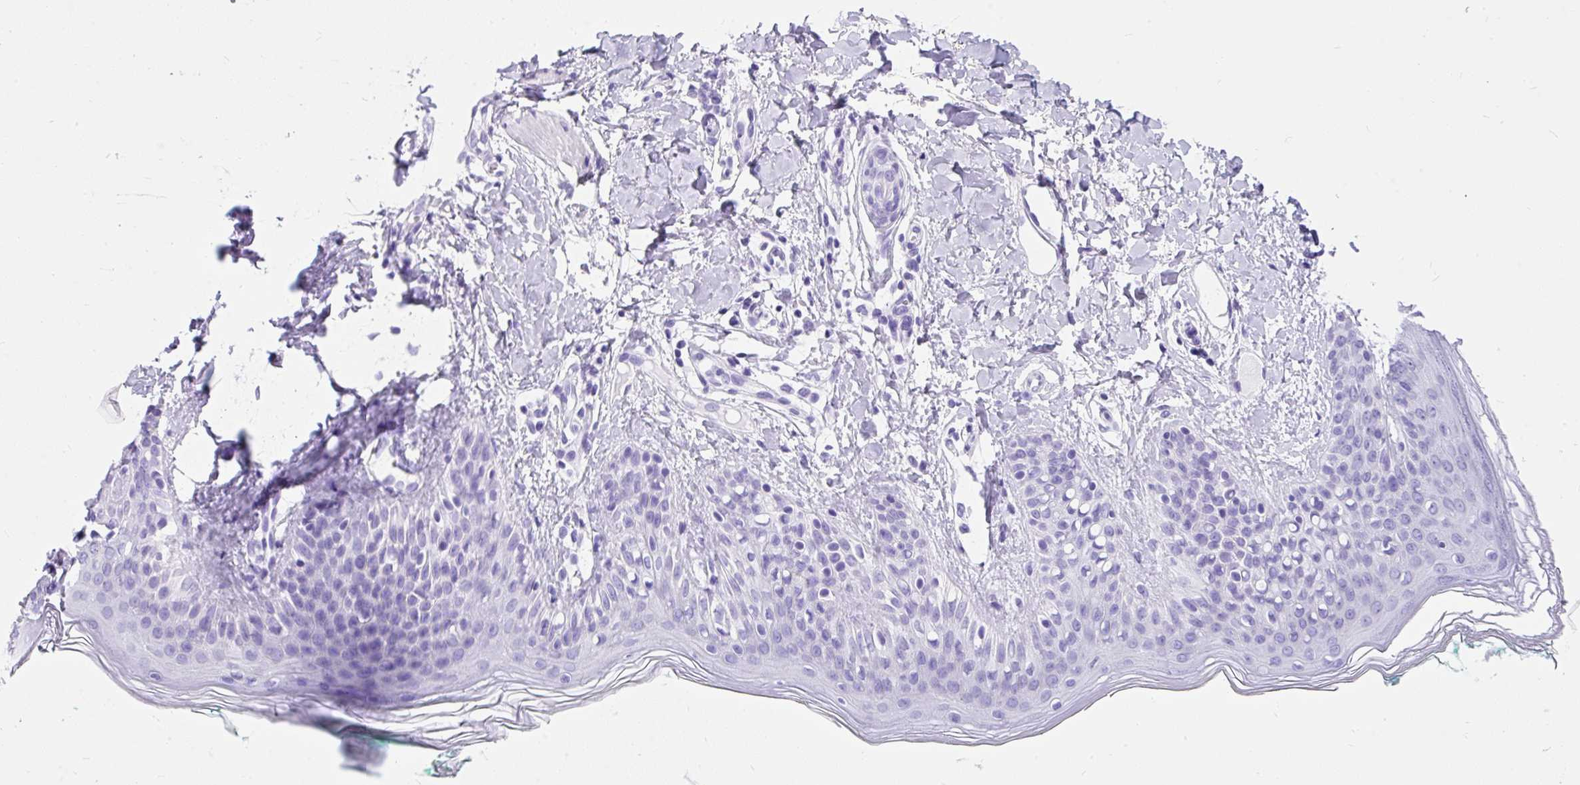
{"staining": {"intensity": "negative", "quantity": "none", "location": "none"}, "tissue": "skin", "cell_type": "Fibroblasts", "image_type": "normal", "snomed": [{"axis": "morphology", "description": "Normal tissue, NOS"}, {"axis": "topography", "description": "Skin"}], "caption": "Fibroblasts show no significant protein expression in unremarkable skin. (Brightfield microscopy of DAB immunohistochemistry at high magnification).", "gene": "PVALB", "patient": {"sex": "male", "age": 16}}